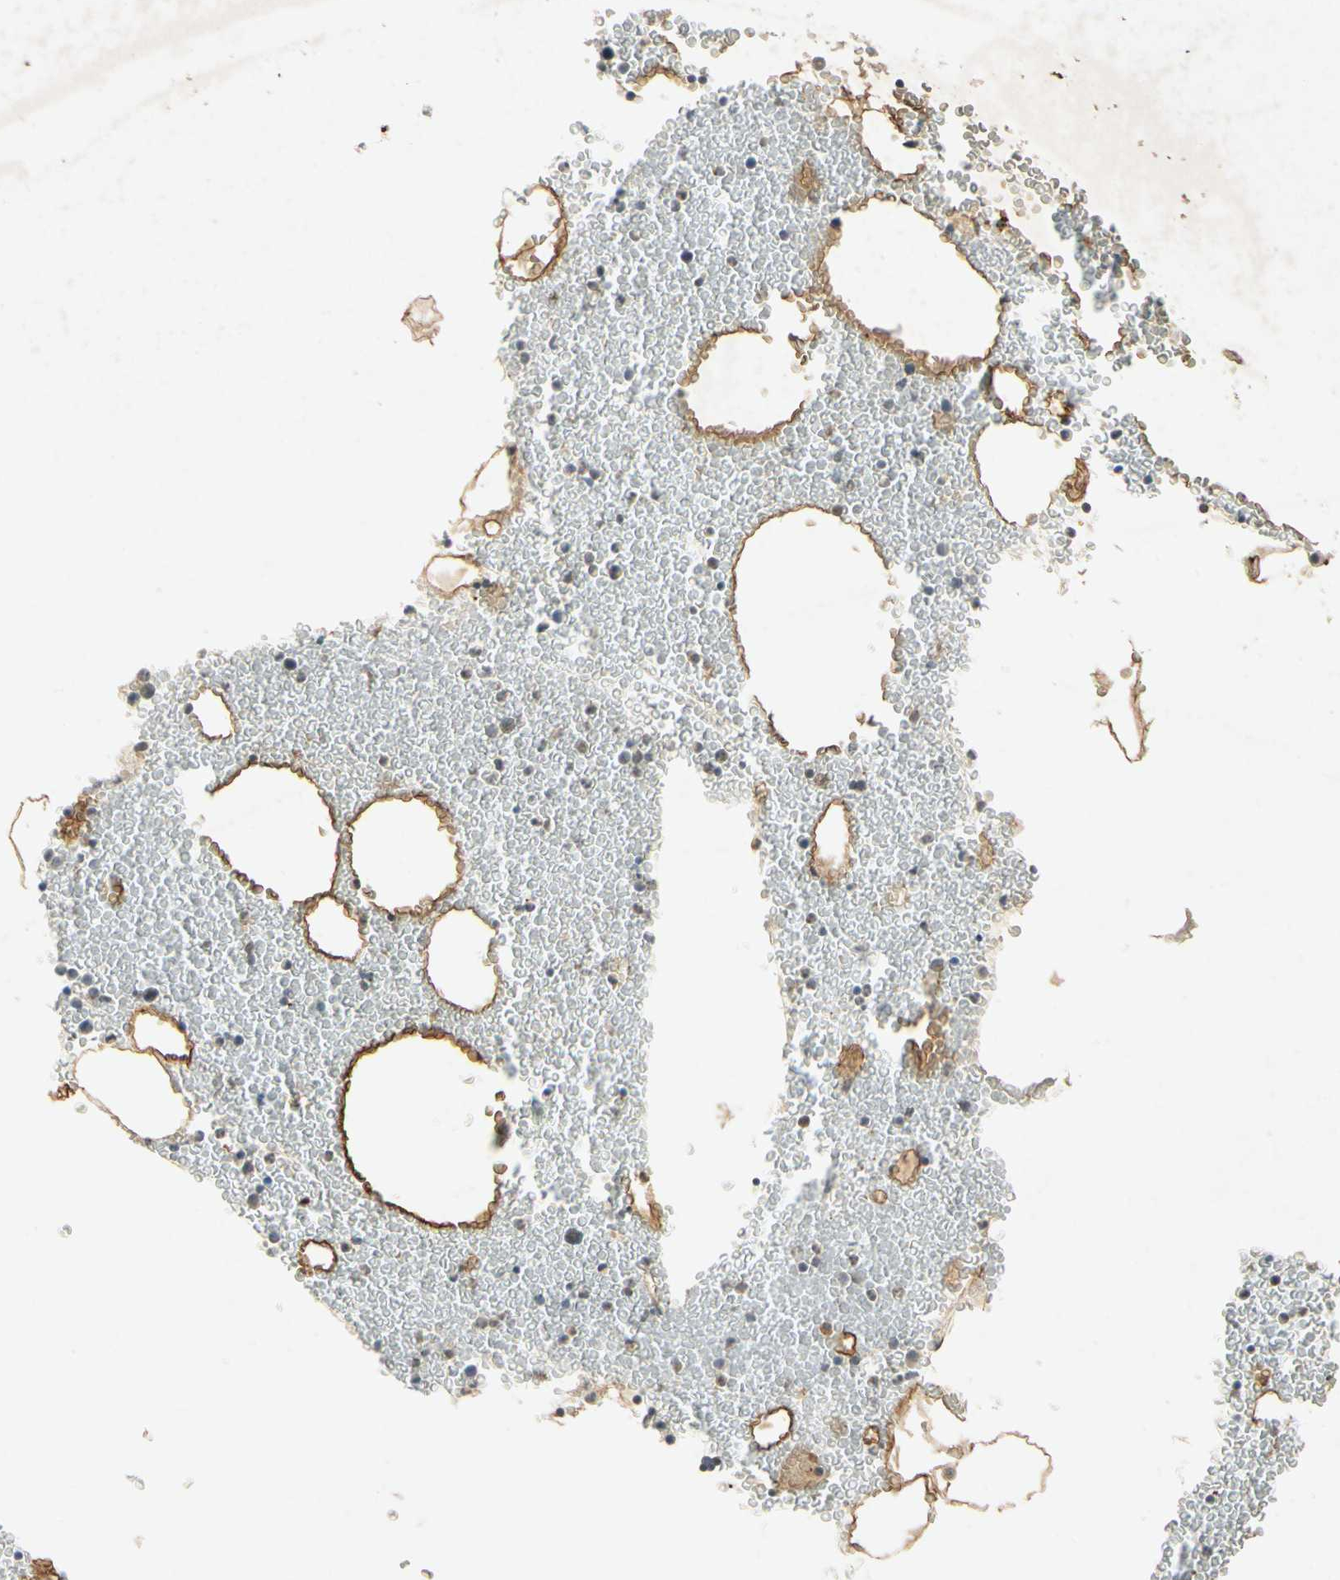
{"staining": {"intensity": "weak", "quantity": "<25%", "location": "cytoplasmic/membranous"}, "tissue": "bone marrow", "cell_type": "Hematopoietic cells", "image_type": "normal", "snomed": [{"axis": "morphology", "description": "Normal tissue, NOS"}, {"axis": "morphology", "description": "Inflammation, NOS"}, {"axis": "topography", "description": "Bone marrow"}], "caption": "Histopathology image shows no significant protein expression in hematopoietic cells of normal bone marrow. Brightfield microscopy of immunohistochemistry stained with DAB (brown) and hematoxylin (blue), captured at high magnification.", "gene": "HSPA1B", "patient": {"sex": "male", "age": 74}}